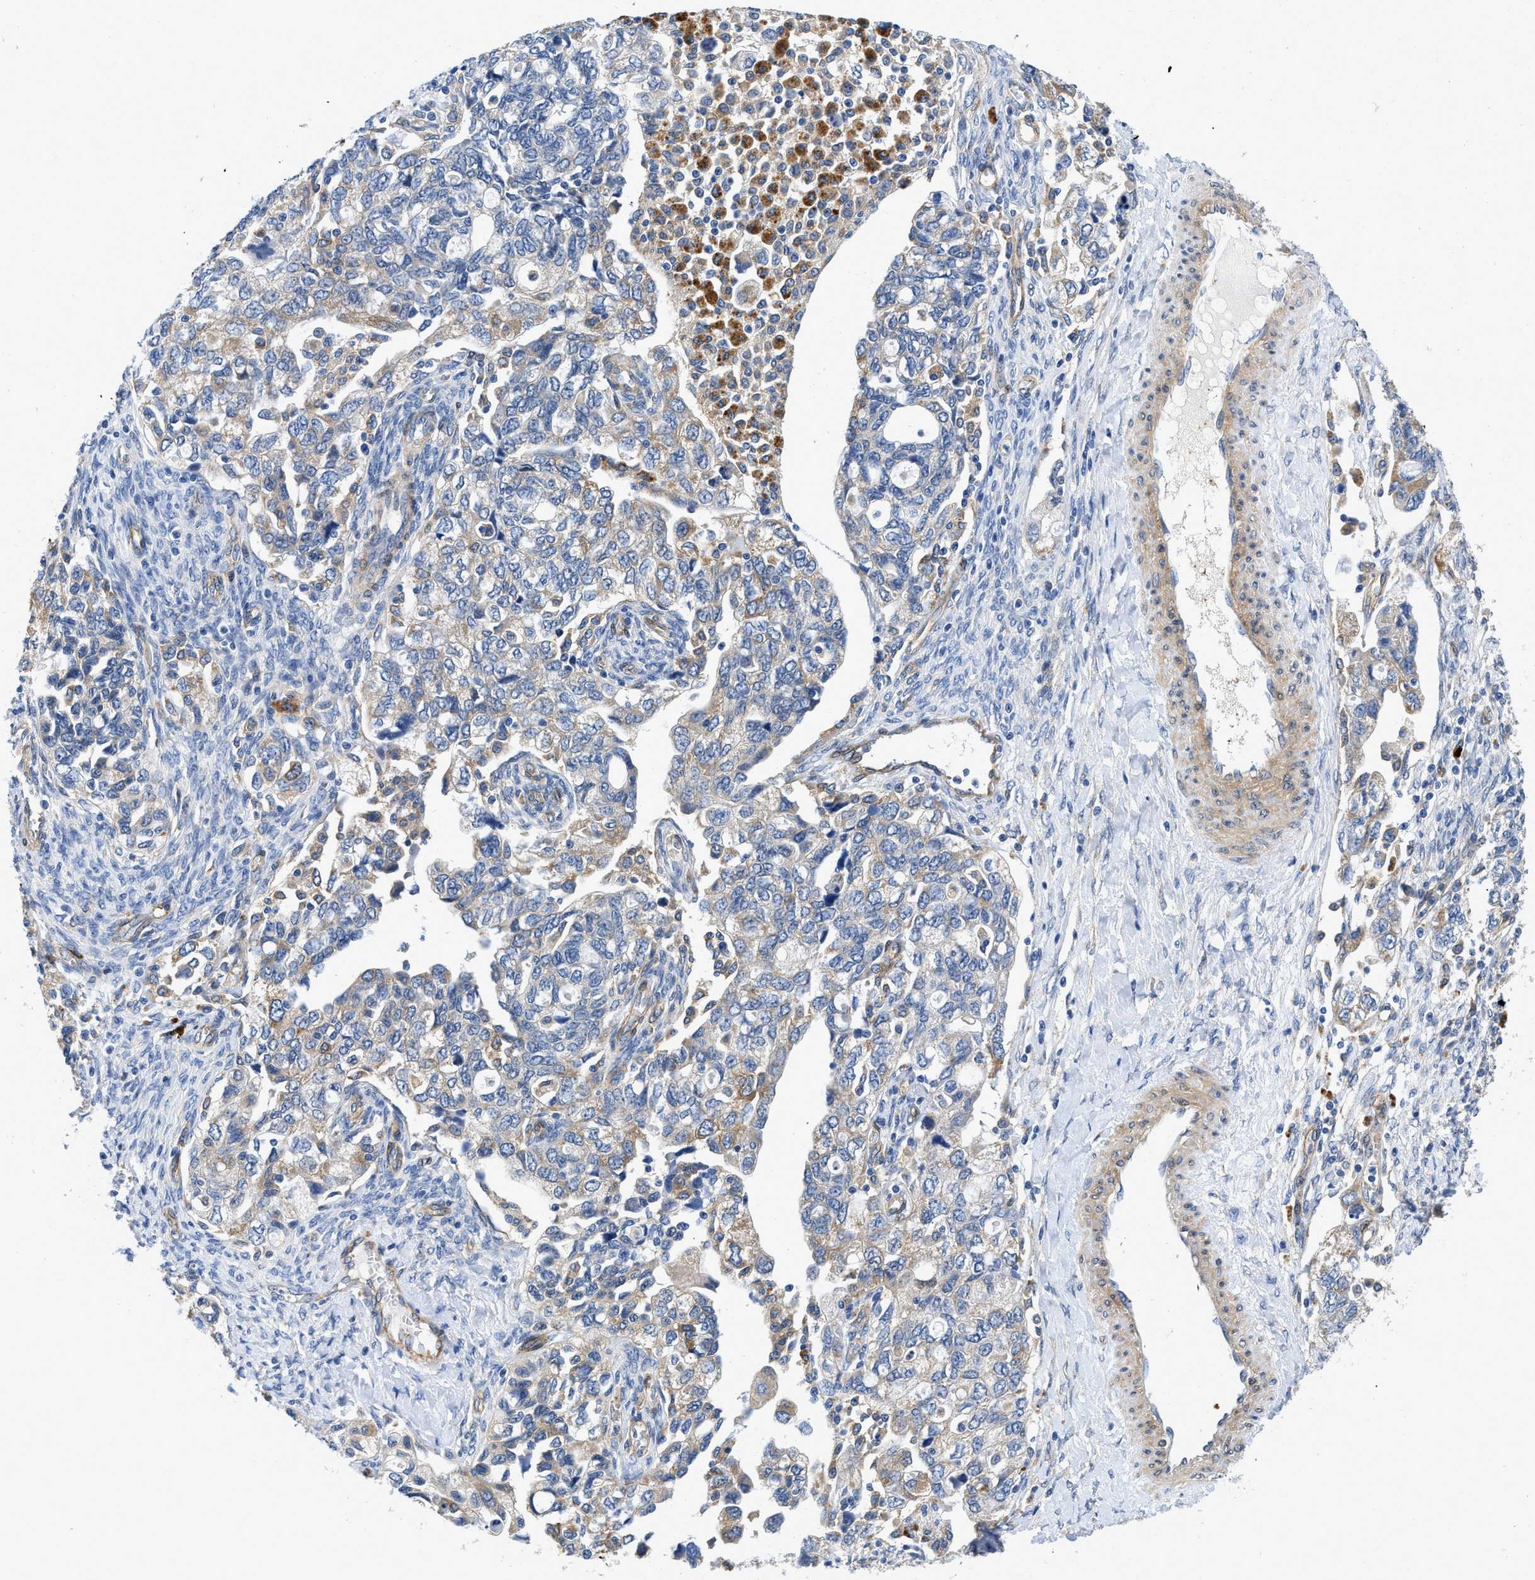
{"staining": {"intensity": "weak", "quantity": "25%-75%", "location": "cytoplasmic/membranous"}, "tissue": "ovarian cancer", "cell_type": "Tumor cells", "image_type": "cancer", "snomed": [{"axis": "morphology", "description": "Carcinoma, NOS"}, {"axis": "morphology", "description": "Cystadenocarcinoma, serous, NOS"}, {"axis": "topography", "description": "Ovary"}], "caption": "This histopathology image exhibits IHC staining of ovarian serous cystadenocarcinoma, with low weak cytoplasmic/membranous staining in approximately 25%-75% of tumor cells.", "gene": "RAPH1", "patient": {"sex": "female", "age": 69}}